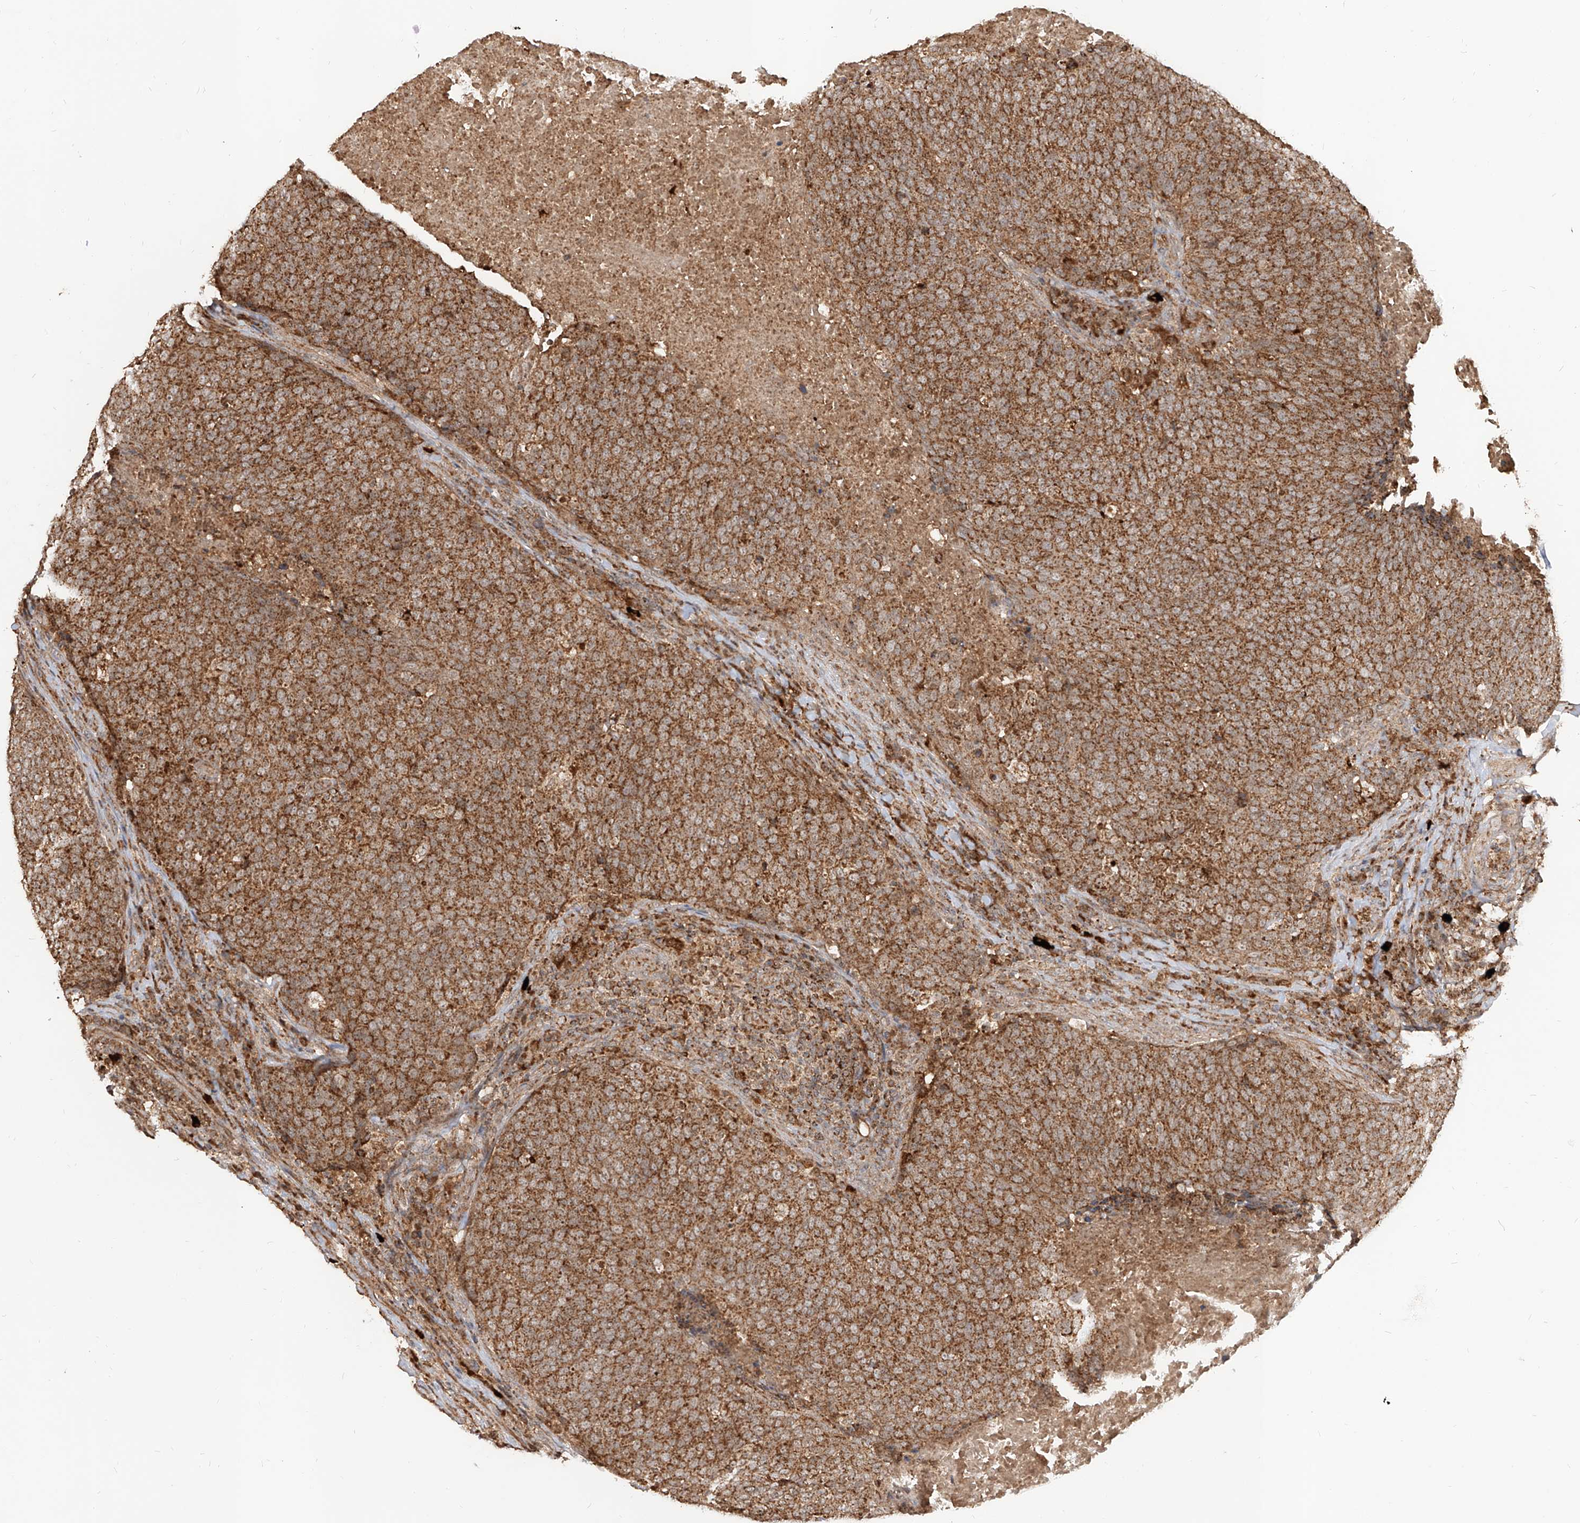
{"staining": {"intensity": "strong", "quantity": ">75%", "location": "cytoplasmic/membranous"}, "tissue": "head and neck cancer", "cell_type": "Tumor cells", "image_type": "cancer", "snomed": [{"axis": "morphology", "description": "Squamous cell carcinoma, NOS"}, {"axis": "morphology", "description": "Squamous cell carcinoma, metastatic, NOS"}, {"axis": "topography", "description": "Lymph node"}, {"axis": "topography", "description": "Head-Neck"}], "caption": "A photomicrograph of human head and neck metastatic squamous cell carcinoma stained for a protein demonstrates strong cytoplasmic/membranous brown staining in tumor cells.", "gene": "AIM2", "patient": {"sex": "male", "age": 62}}